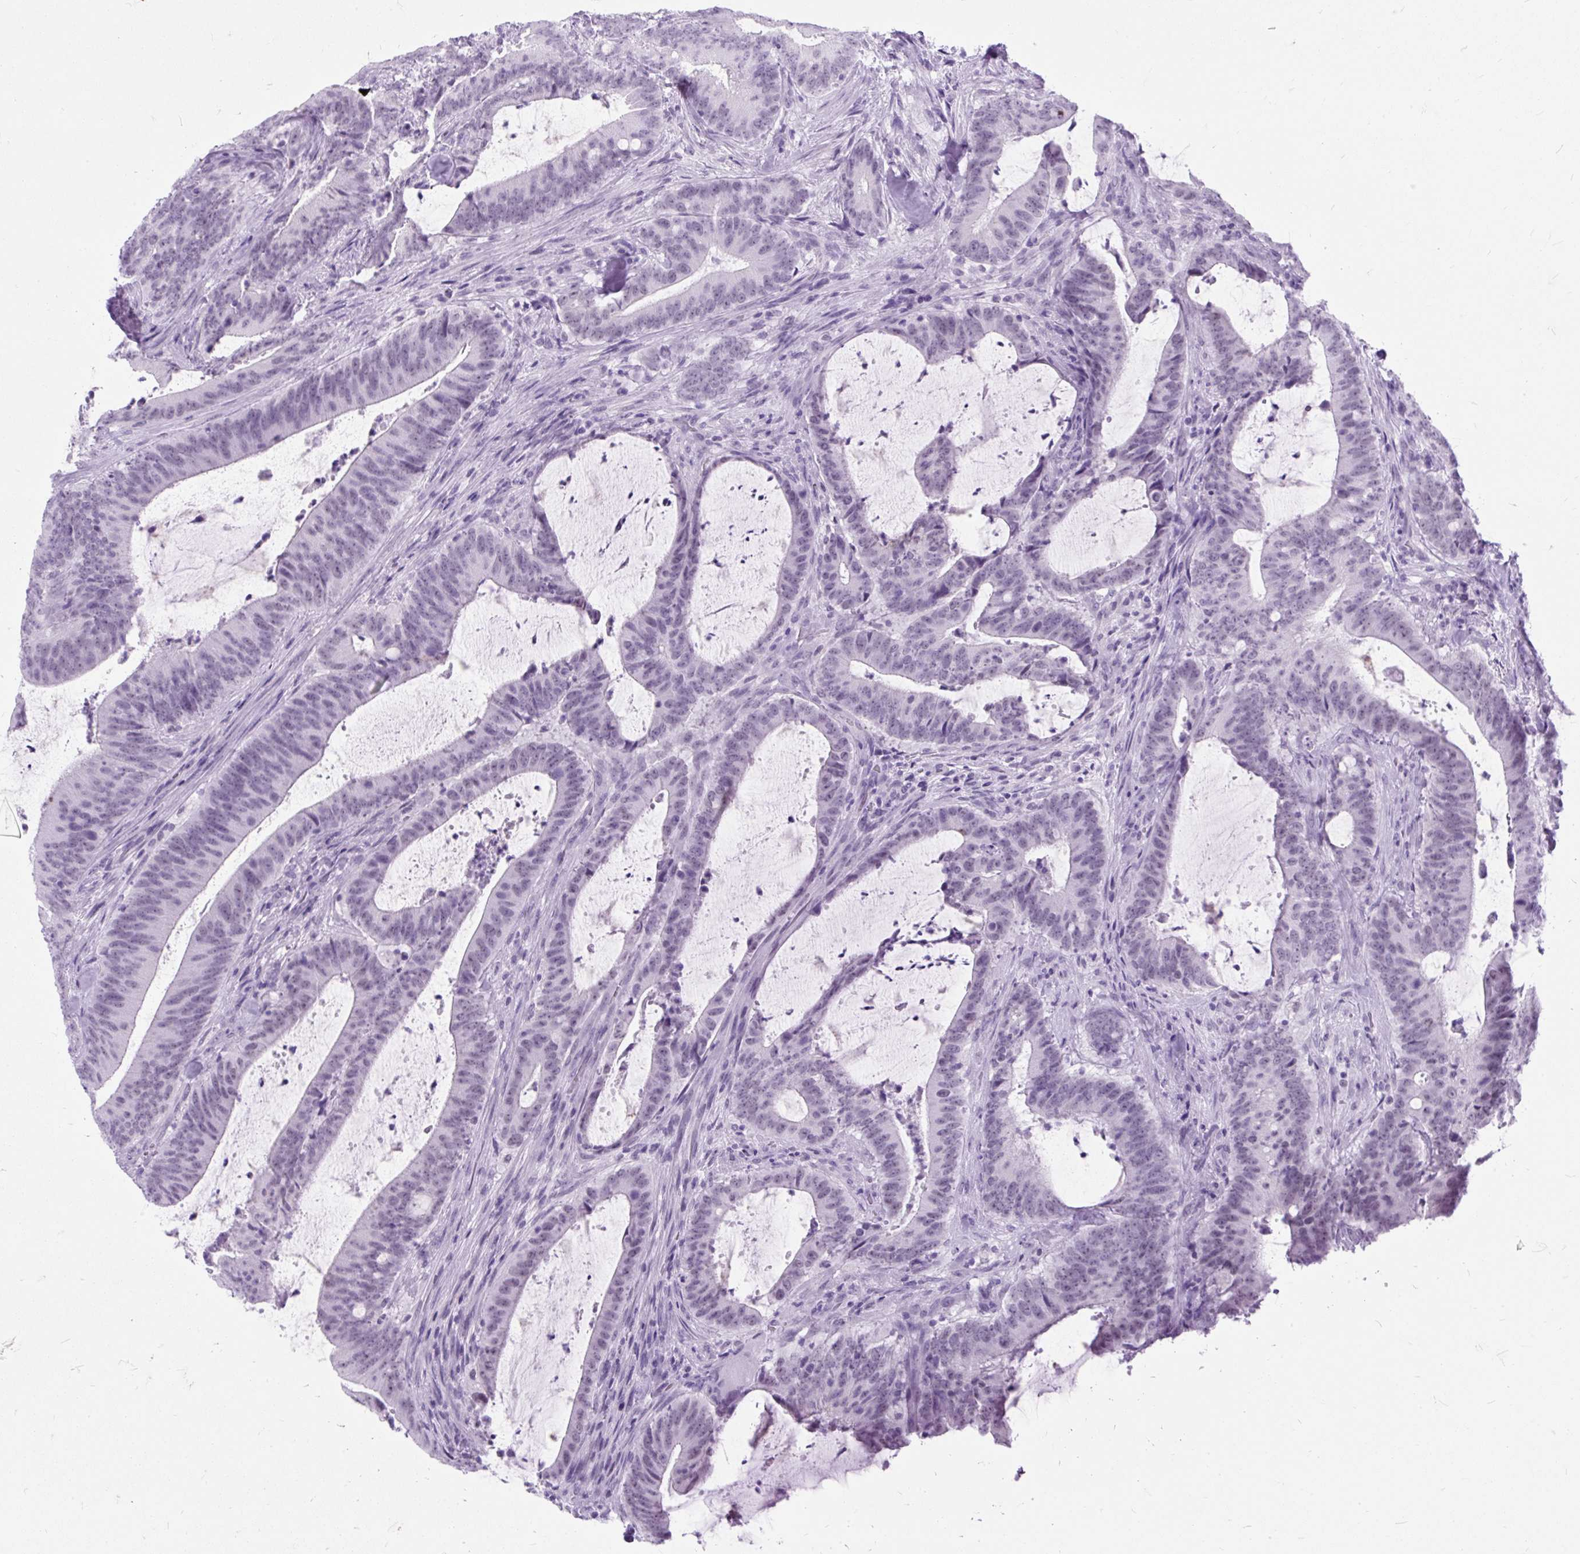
{"staining": {"intensity": "negative", "quantity": "none", "location": "none"}, "tissue": "colorectal cancer", "cell_type": "Tumor cells", "image_type": "cancer", "snomed": [{"axis": "morphology", "description": "Adenocarcinoma, NOS"}, {"axis": "topography", "description": "Colon"}], "caption": "IHC of human colorectal cancer (adenocarcinoma) demonstrates no expression in tumor cells. (DAB (3,3'-diaminobenzidine) immunohistochemistry (IHC) visualized using brightfield microscopy, high magnification).", "gene": "SCGB1A1", "patient": {"sex": "female", "age": 43}}